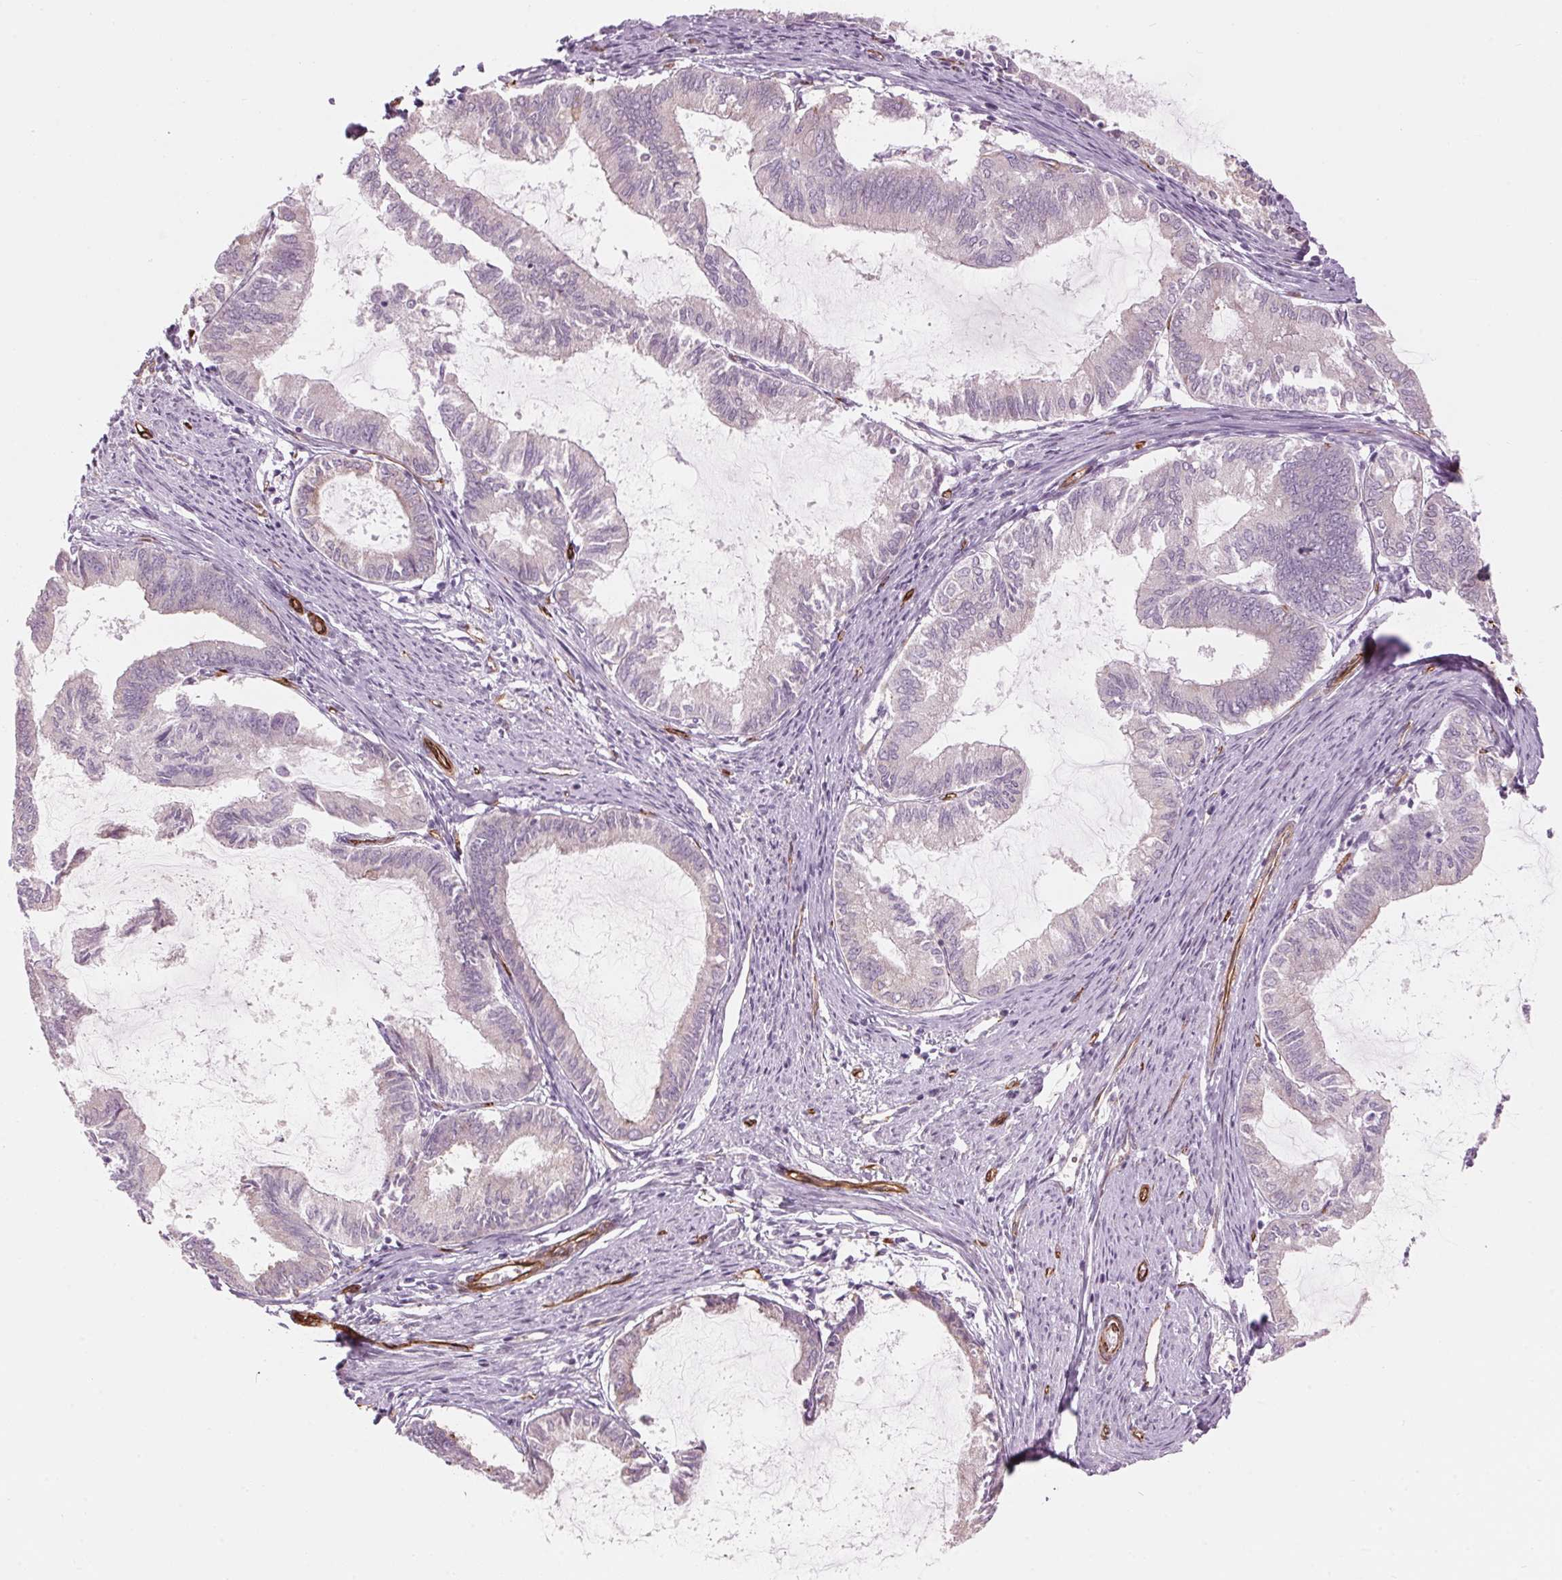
{"staining": {"intensity": "negative", "quantity": "none", "location": "none"}, "tissue": "endometrial cancer", "cell_type": "Tumor cells", "image_type": "cancer", "snomed": [{"axis": "morphology", "description": "Adenocarcinoma, NOS"}, {"axis": "topography", "description": "Endometrium"}], "caption": "Protein analysis of endometrial cancer demonstrates no significant positivity in tumor cells.", "gene": "CLPS", "patient": {"sex": "female", "age": 86}}